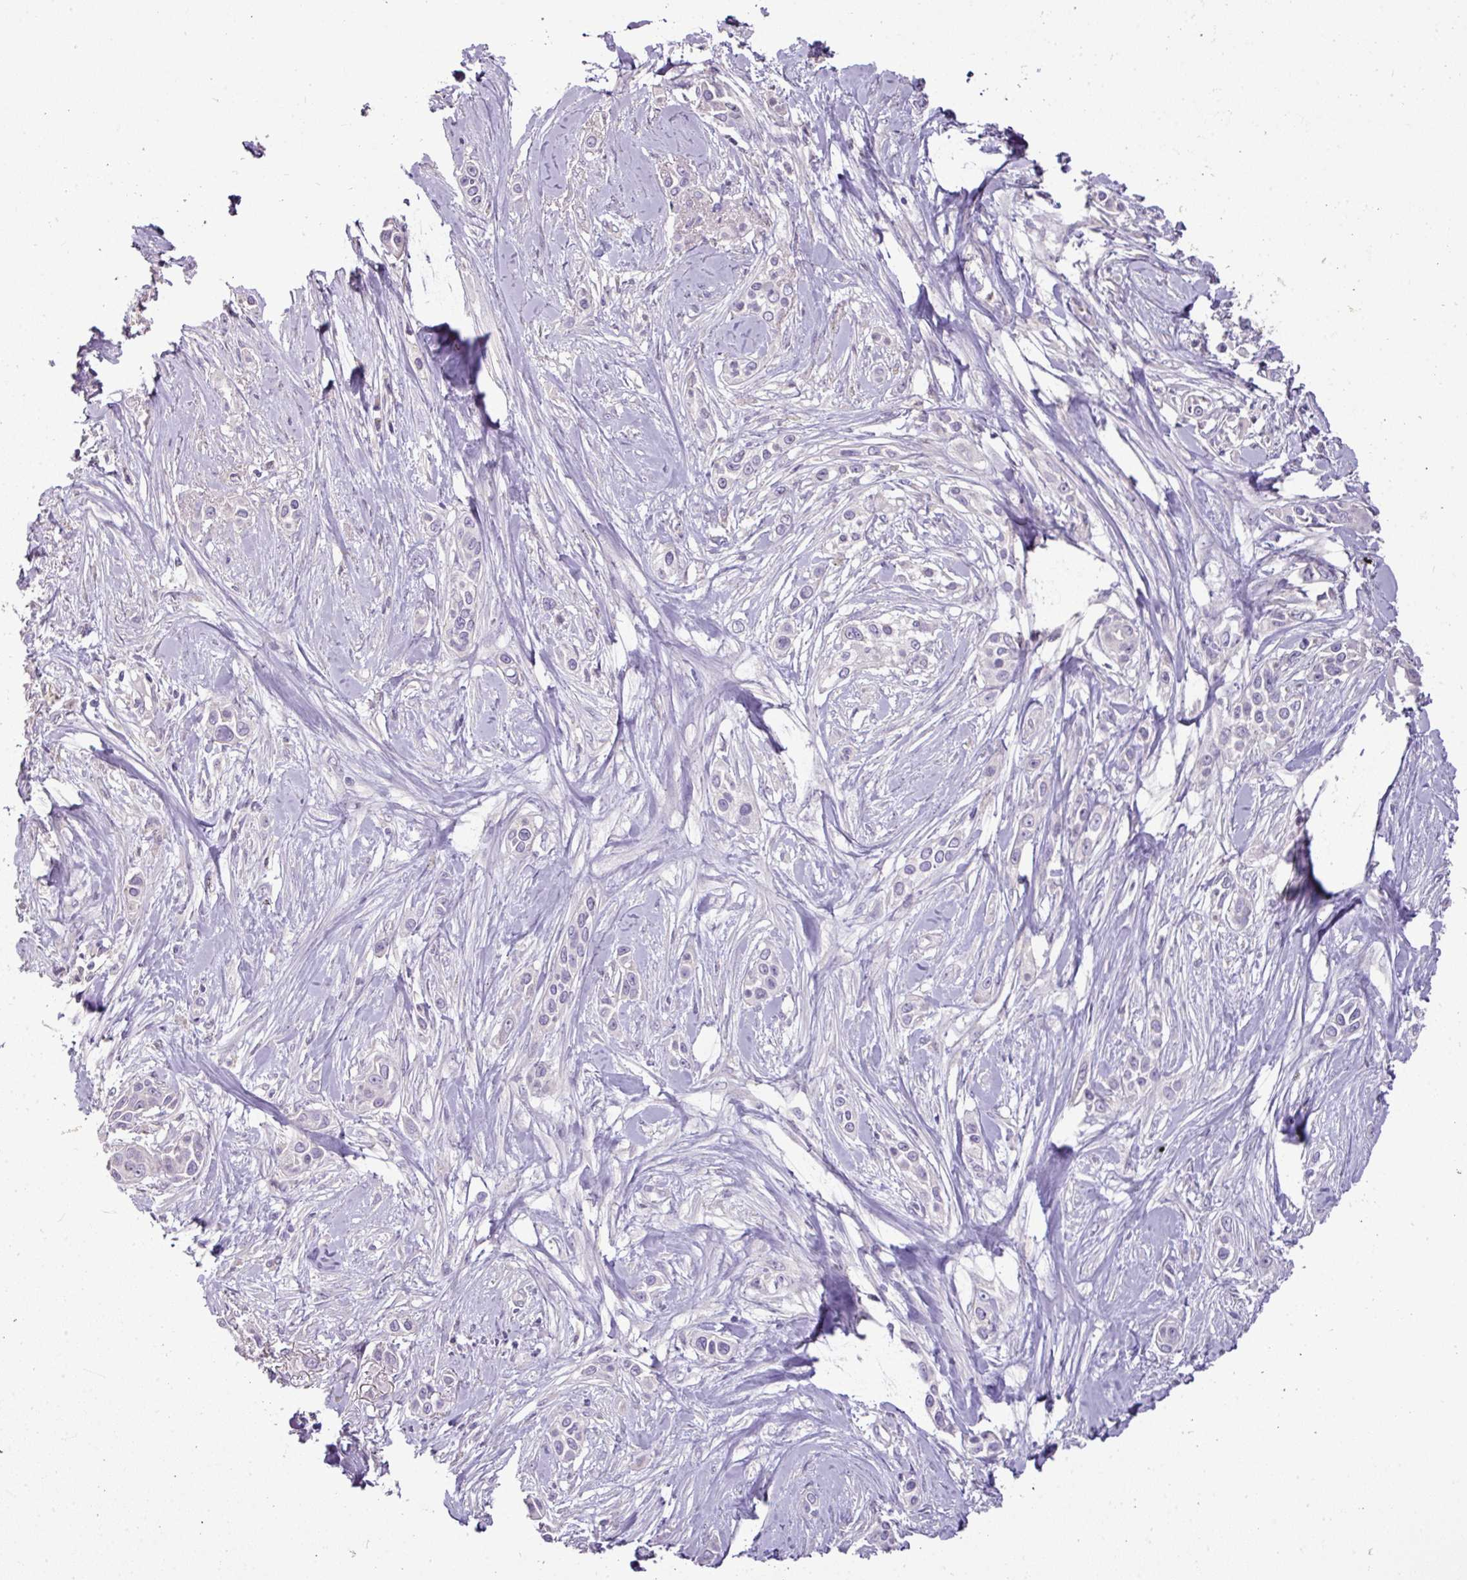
{"staining": {"intensity": "negative", "quantity": "none", "location": "none"}, "tissue": "skin cancer", "cell_type": "Tumor cells", "image_type": "cancer", "snomed": [{"axis": "morphology", "description": "Squamous cell carcinoma, NOS"}, {"axis": "topography", "description": "Skin"}], "caption": "Immunohistochemistry (IHC) histopathology image of skin cancer stained for a protein (brown), which shows no staining in tumor cells. (DAB IHC, high magnification).", "gene": "BRINP2", "patient": {"sex": "female", "age": 69}}